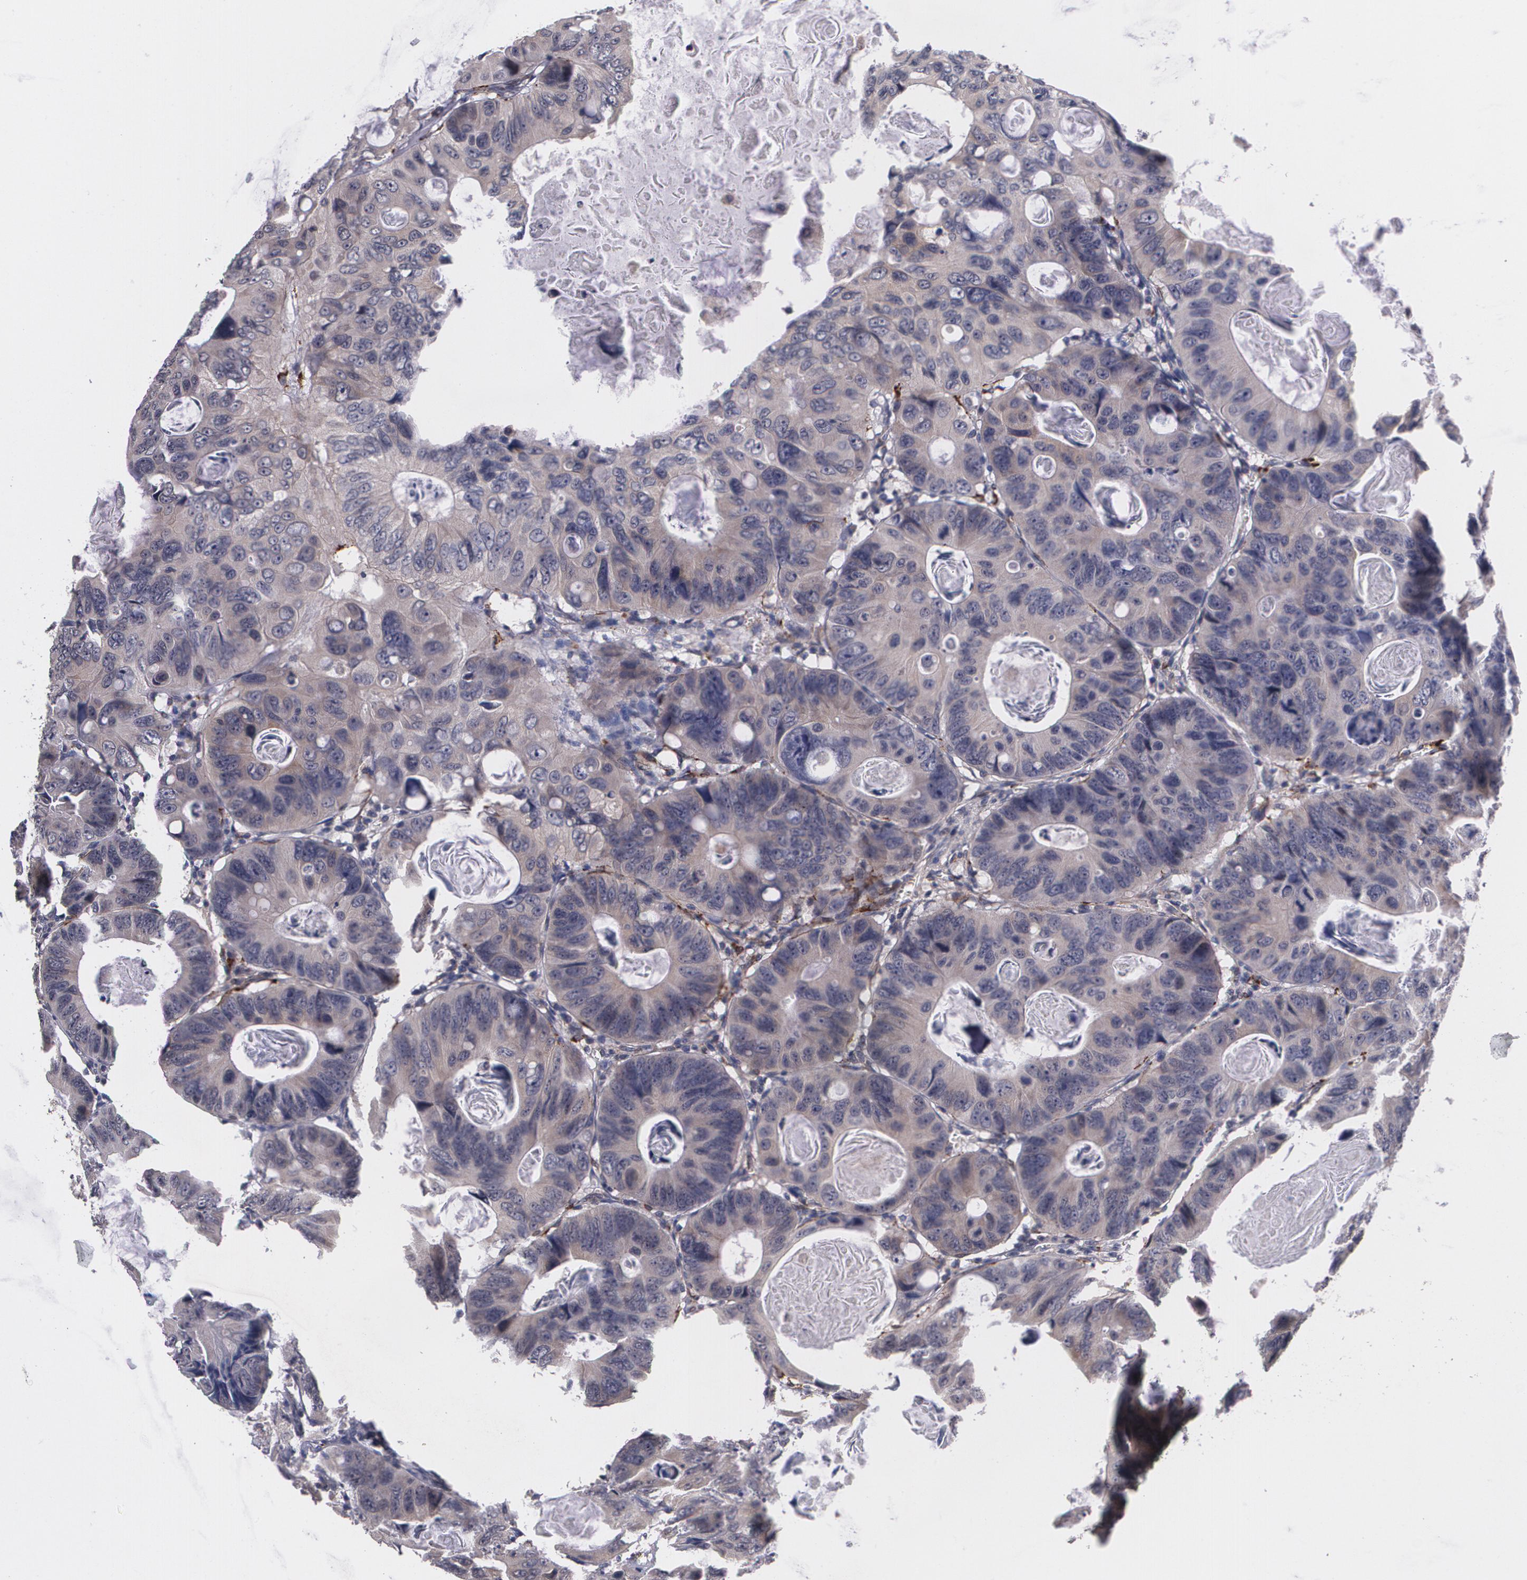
{"staining": {"intensity": "weak", "quantity": "25%-75%", "location": "cytoplasmic/membranous"}, "tissue": "colorectal cancer", "cell_type": "Tumor cells", "image_type": "cancer", "snomed": [{"axis": "morphology", "description": "Adenocarcinoma, NOS"}, {"axis": "topography", "description": "Colon"}], "caption": "Immunohistochemistry (IHC) staining of colorectal cancer (adenocarcinoma), which reveals low levels of weak cytoplasmic/membranous staining in approximately 25%-75% of tumor cells indicating weak cytoplasmic/membranous protein expression. The staining was performed using DAB (3,3'-diaminobenzidine) (brown) for protein detection and nuclei were counterstained in hematoxylin (blue).", "gene": "IFNGR2", "patient": {"sex": "female", "age": 55}}